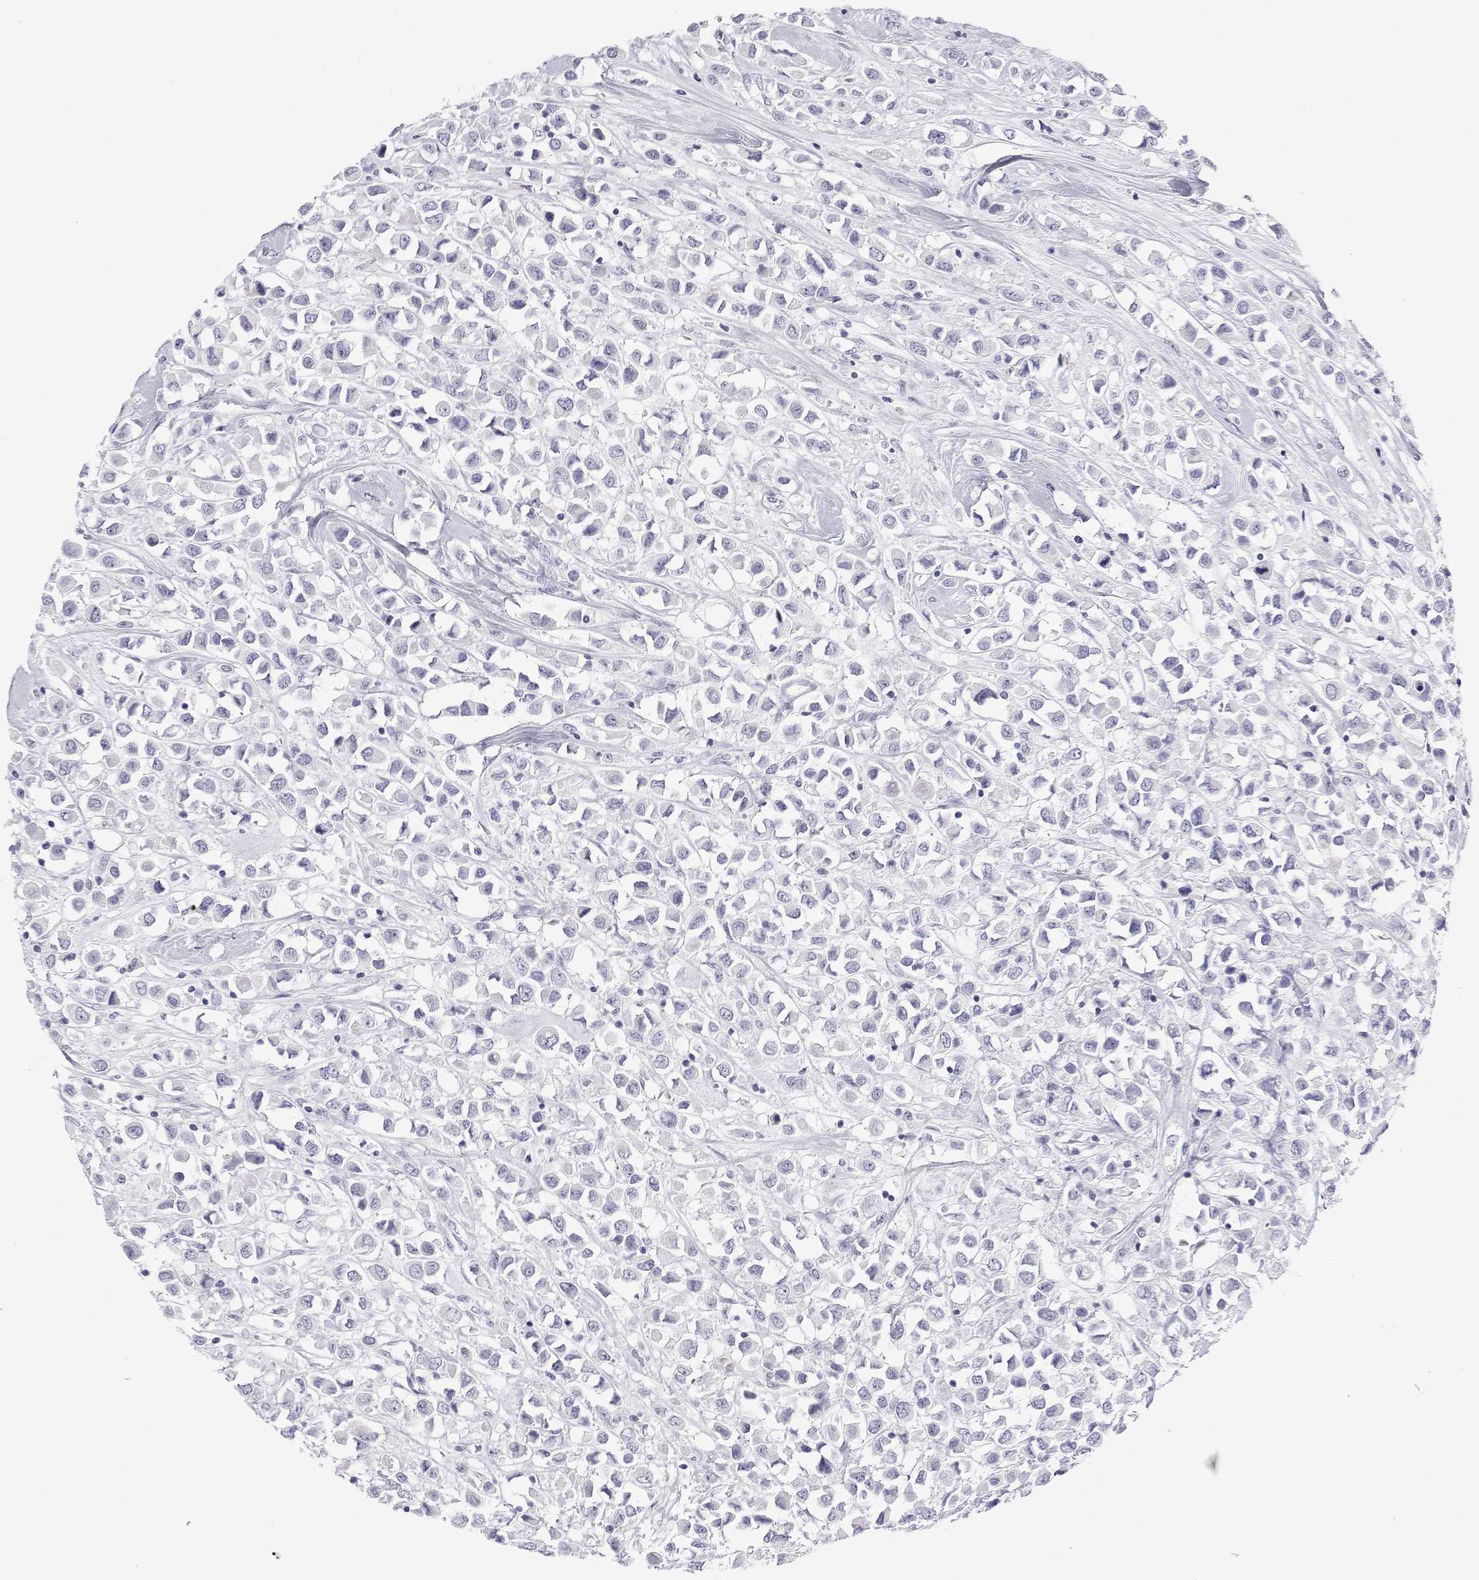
{"staining": {"intensity": "negative", "quantity": "none", "location": "none"}, "tissue": "breast cancer", "cell_type": "Tumor cells", "image_type": "cancer", "snomed": [{"axis": "morphology", "description": "Duct carcinoma"}, {"axis": "topography", "description": "Breast"}], "caption": "Immunohistochemistry micrograph of human breast cancer stained for a protein (brown), which reveals no staining in tumor cells. (DAB immunohistochemistry, high magnification).", "gene": "TTN", "patient": {"sex": "female", "age": 61}}